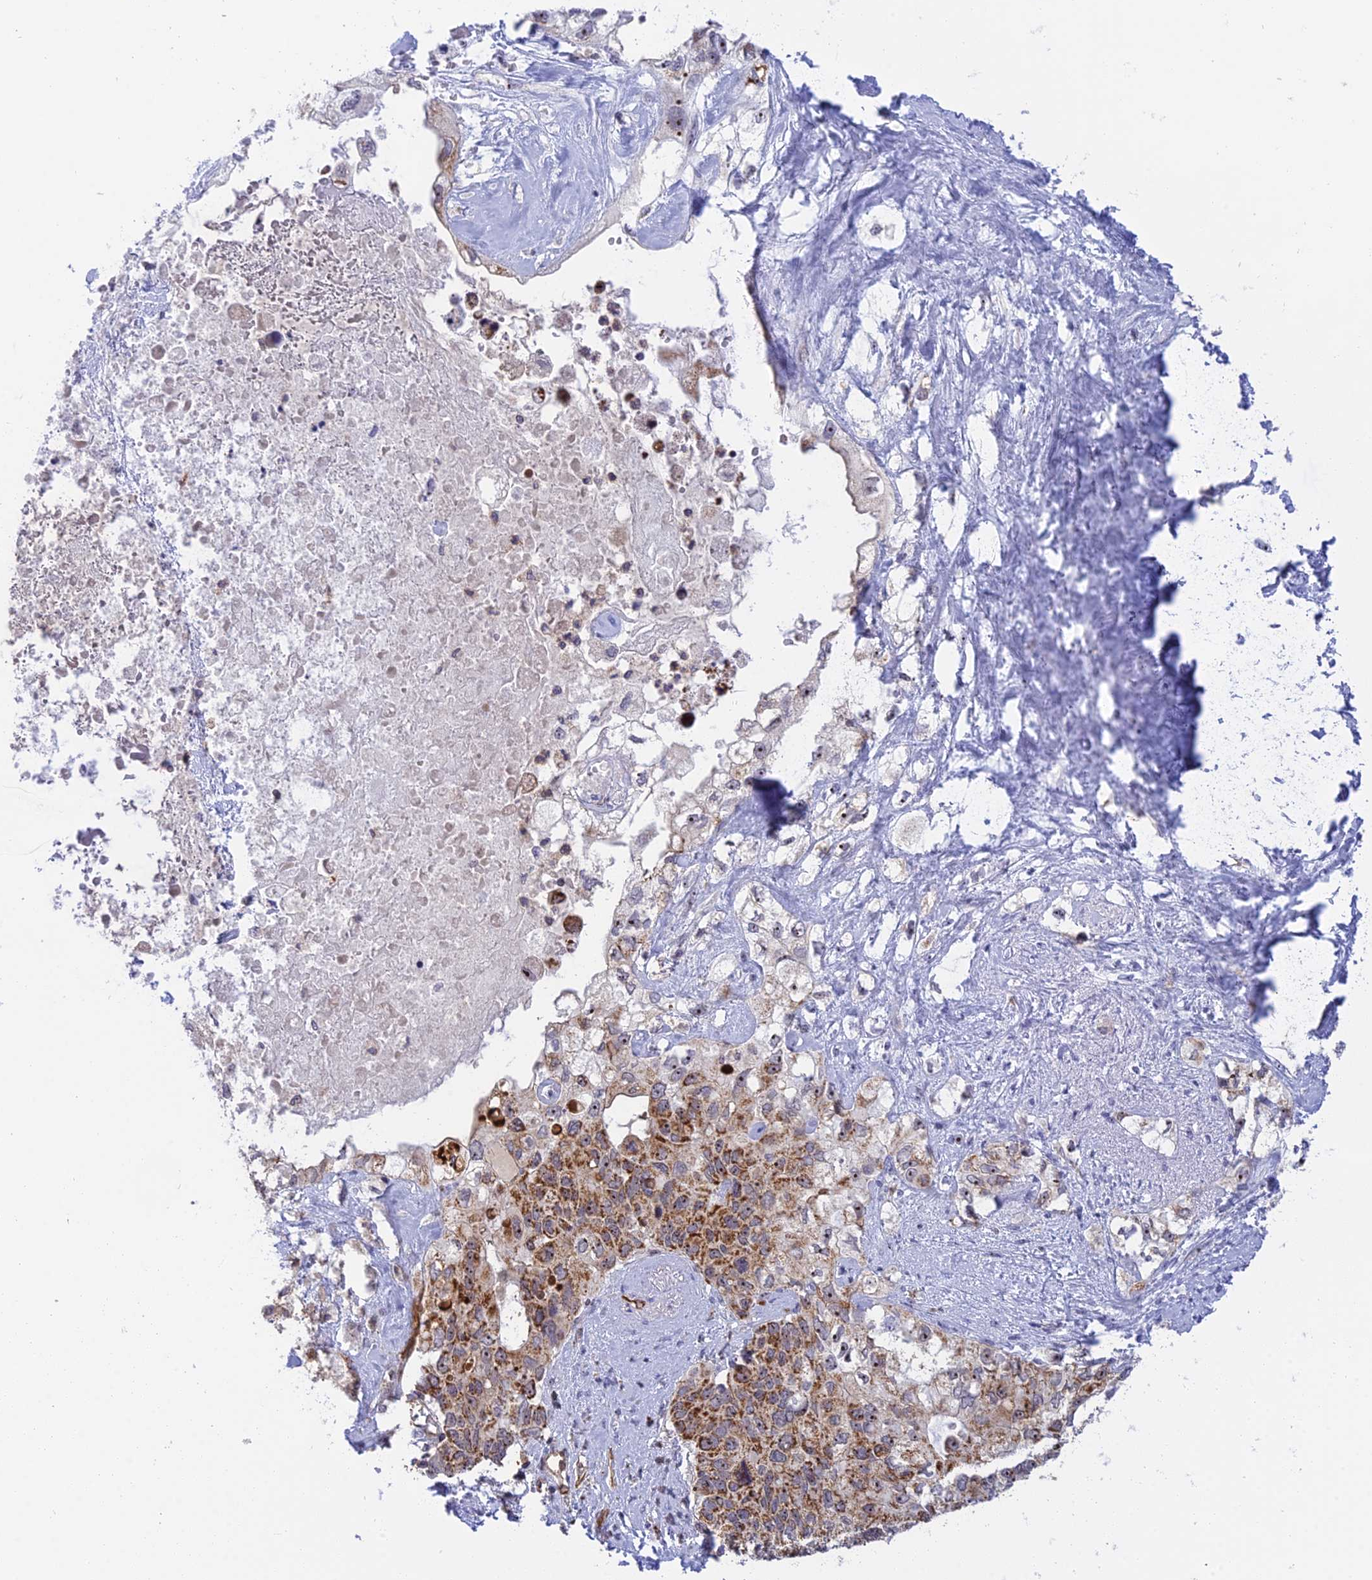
{"staining": {"intensity": "moderate", "quantity": ">75%", "location": "cytoplasmic/membranous"}, "tissue": "pancreatic cancer", "cell_type": "Tumor cells", "image_type": "cancer", "snomed": [{"axis": "morphology", "description": "Adenocarcinoma, NOS"}, {"axis": "topography", "description": "Pancreas"}], "caption": "Immunohistochemical staining of adenocarcinoma (pancreatic) shows medium levels of moderate cytoplasmic/membranous expression in approximately >75% of tumor cells.", "gene": "MPND", "patient": {"sex": "female", "age": 56}}